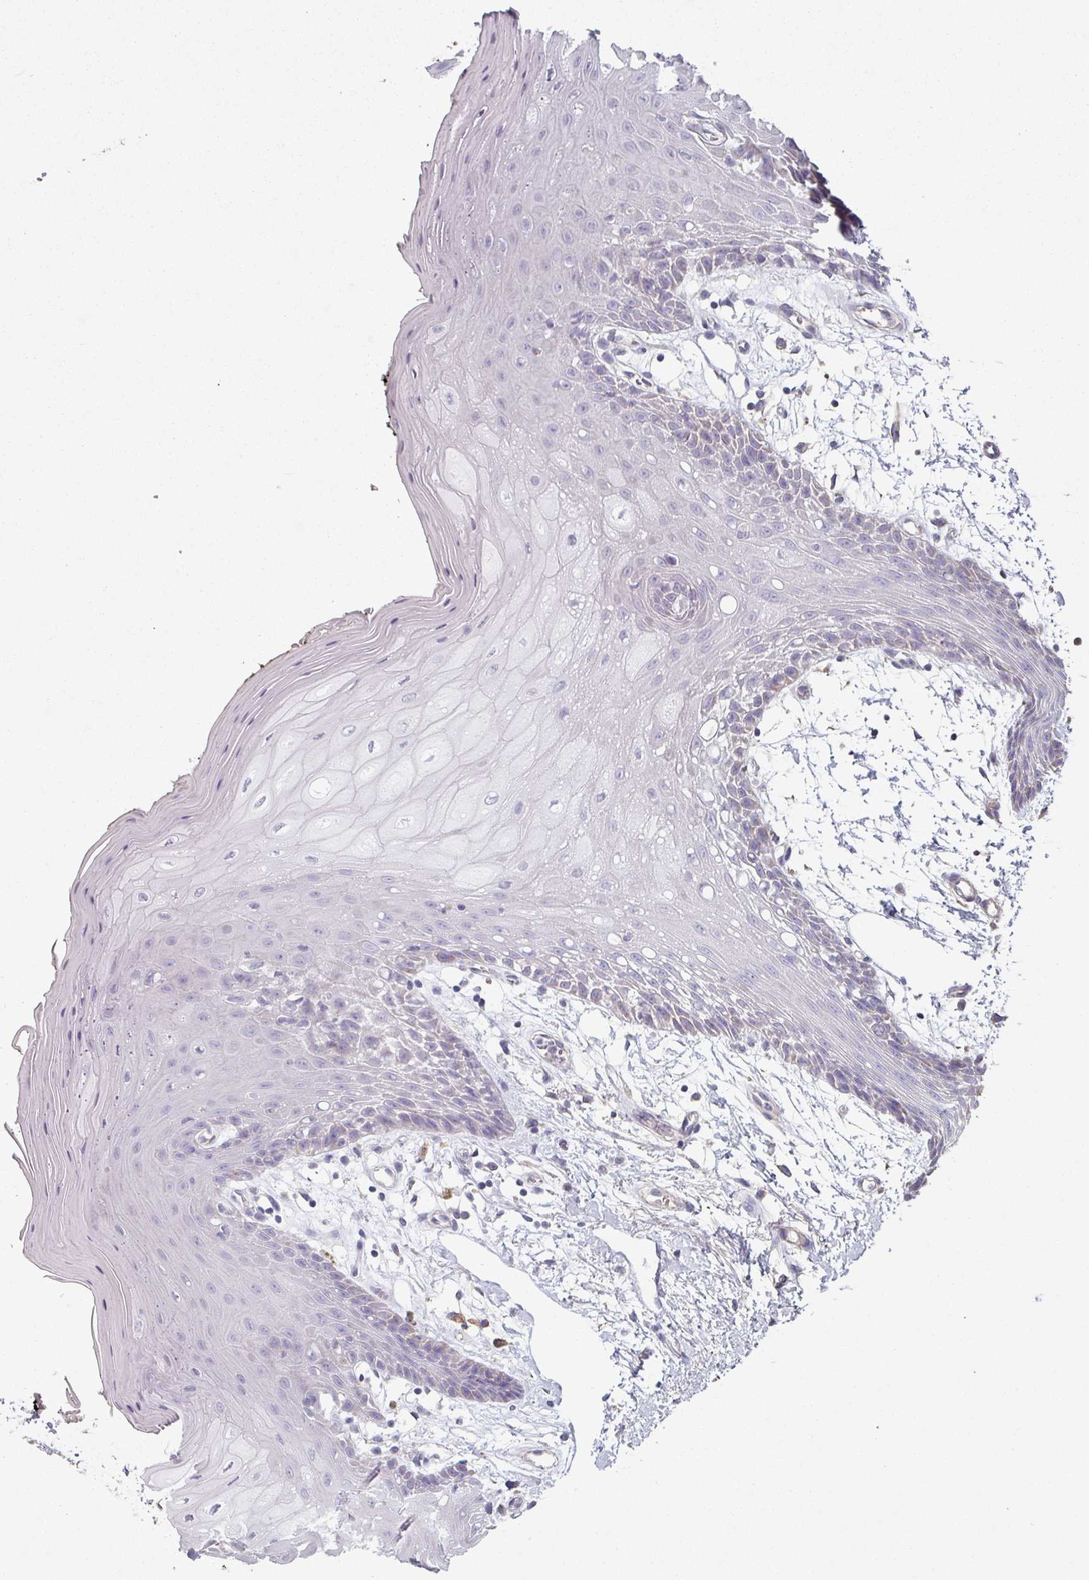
{"staining": {"intensity": "negative", "quantity": "none", "location": "none"}, "tissue": "oral mucosa", "cell_type": "Squamous epithelial cells", "image_type": "normal", "snomed": [{"axis": "morphology", "description": "Normal tissue, NOS"}, {"axis": "topography", "description": "Oral tissue"}, {"axis": "topography", "description": "Tounge, NOS"}], "caption": "This is a image of immunohistochemistry (IHC) staining of benign oral mucosa, which shows no staining in squamous epithelial cells.", "gene": "GSTA1", "patient": {"sex": "female", "age": 59}}